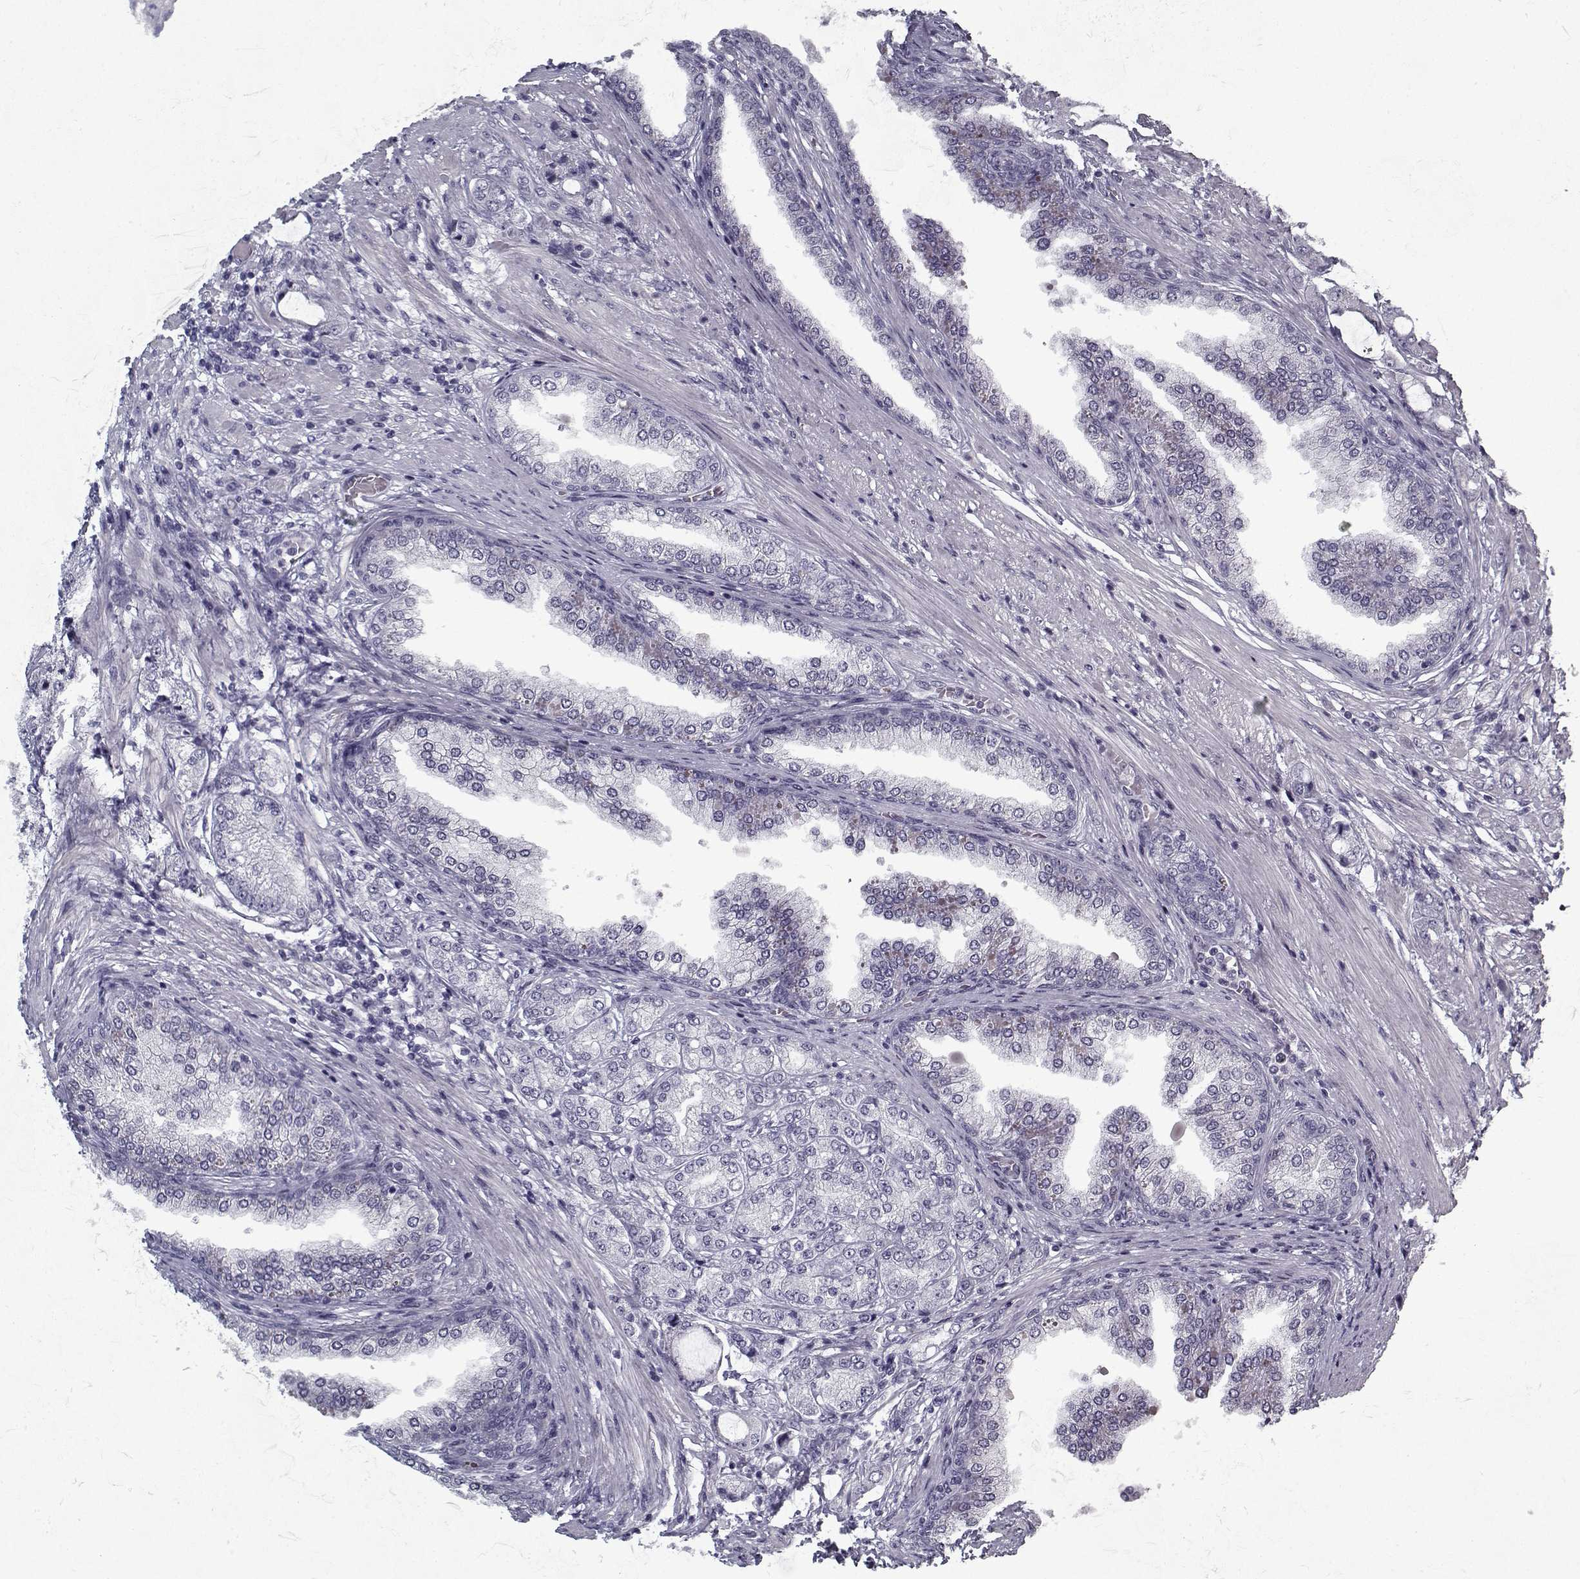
{"staining": {"intensity": "negative", "quantity": "none", "location": "none"}, "tissue": "prostate cancer", "cell_type": "Tumor cells", "image_type": "cancer", "snomed": [{"axis": "morphology", "description": "Adenocarcinoma, NOS"}, {"axis": "topography", "description": "Prostate"}], "caption": "Tumor cells are negative for protein expression in human adenocarcinoma (prostate).", "gene": "RNF32", "patient": {"sex": "male", "age": 63}}